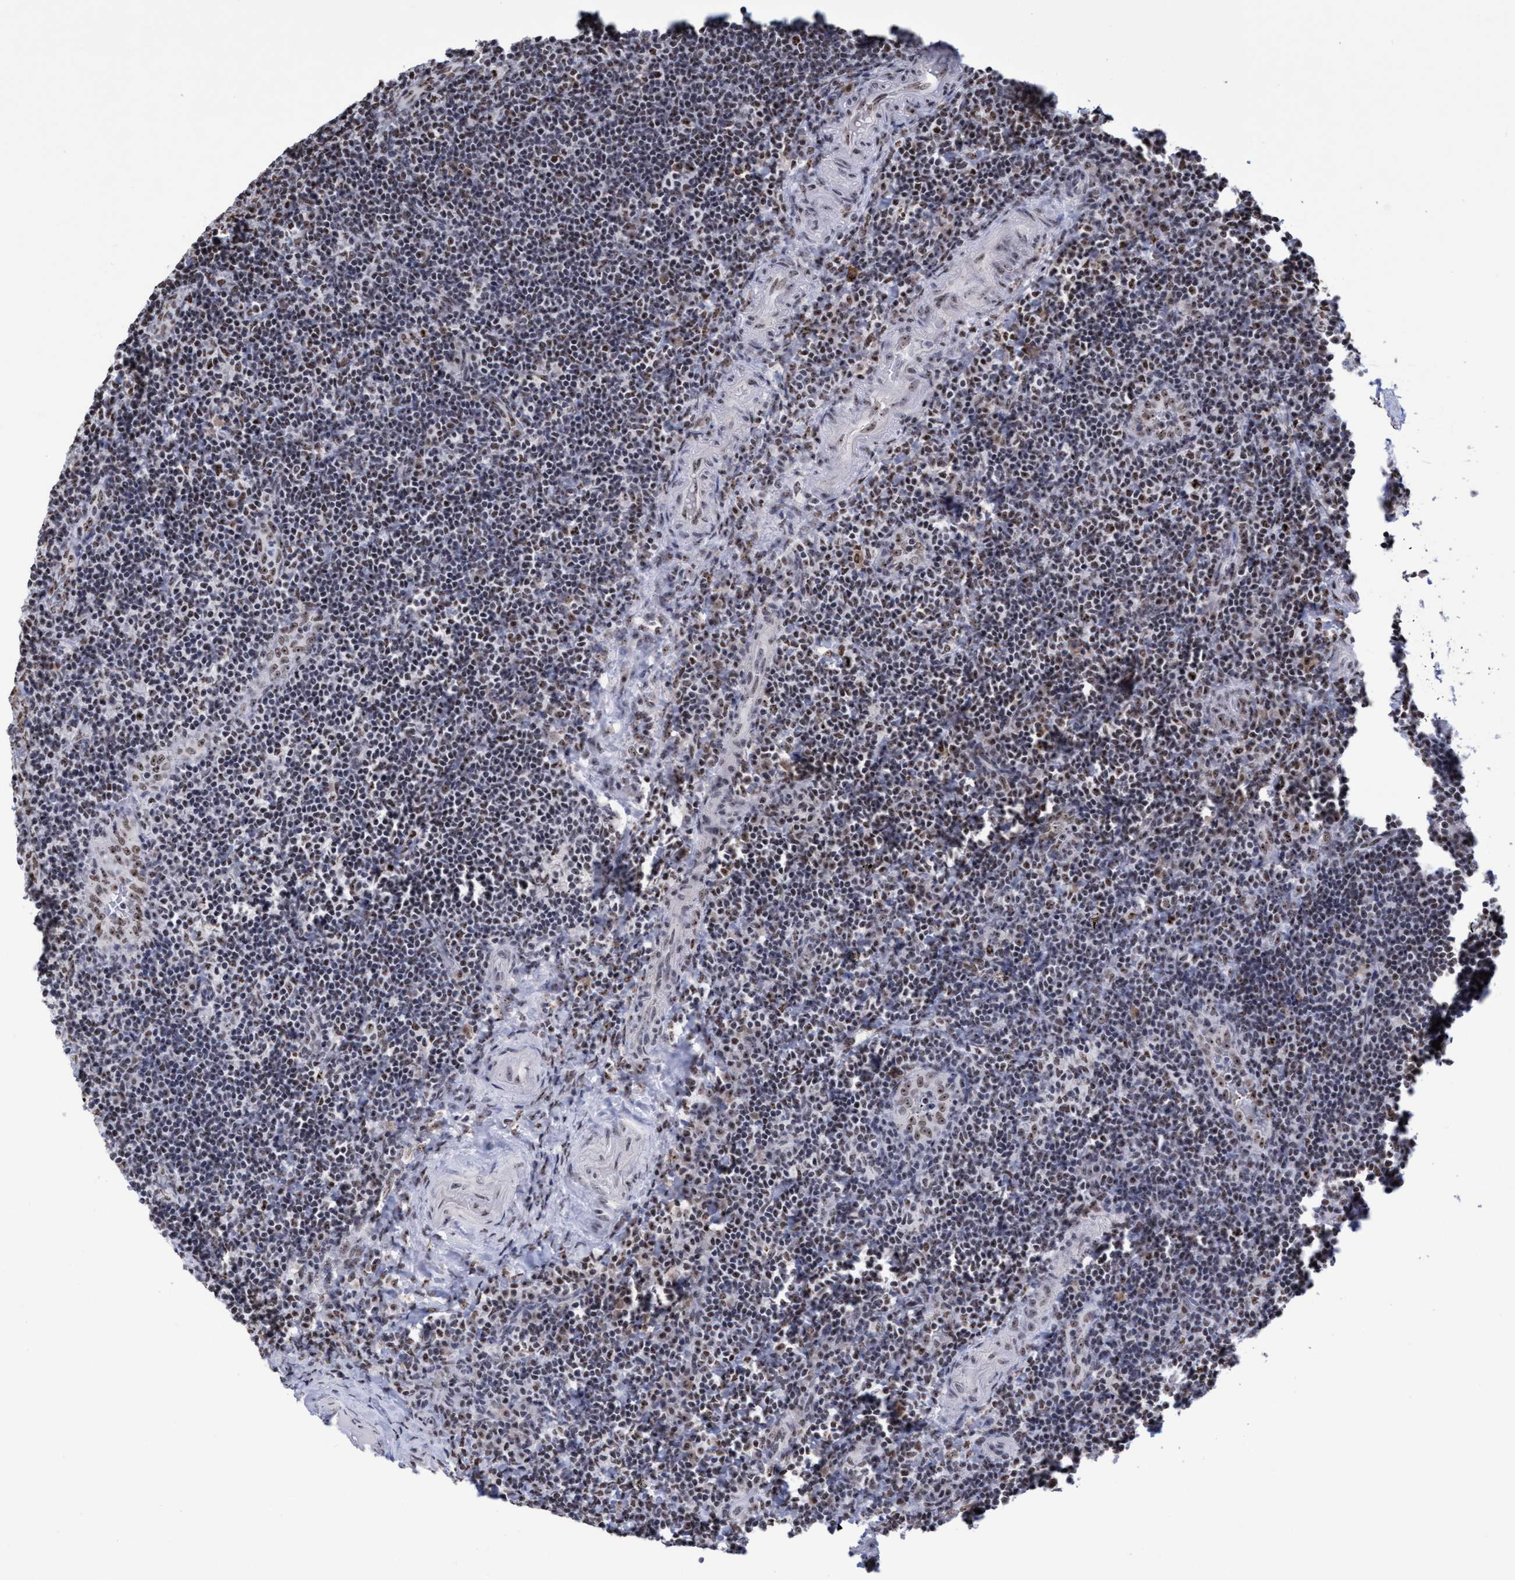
{"staining": {"intensity": "moderate", "quantity": "25%-75%", "location": "nuclear"}, "tissue": "lymphoma", "cell_type": "Tumor cells", "image_type": "cancer", "snomed": [{"axis": "morphology", "description": "Malignant lymphoma, non-Hodgkin's type, High grade"}, {"axis": "topography", "description": "Tonsil"}], "caption": "DAB immunohistochemical staining of high-grade malignant lymphoma, non-Hodgkin's type demonstrates moderate nuclear protein positivity in about 25%-75% of tumor cells. (IHC, brightfield microscopy, high magnification).", "gene": "EFCAB10", "patient": {"sex": "female", "age": 36}}